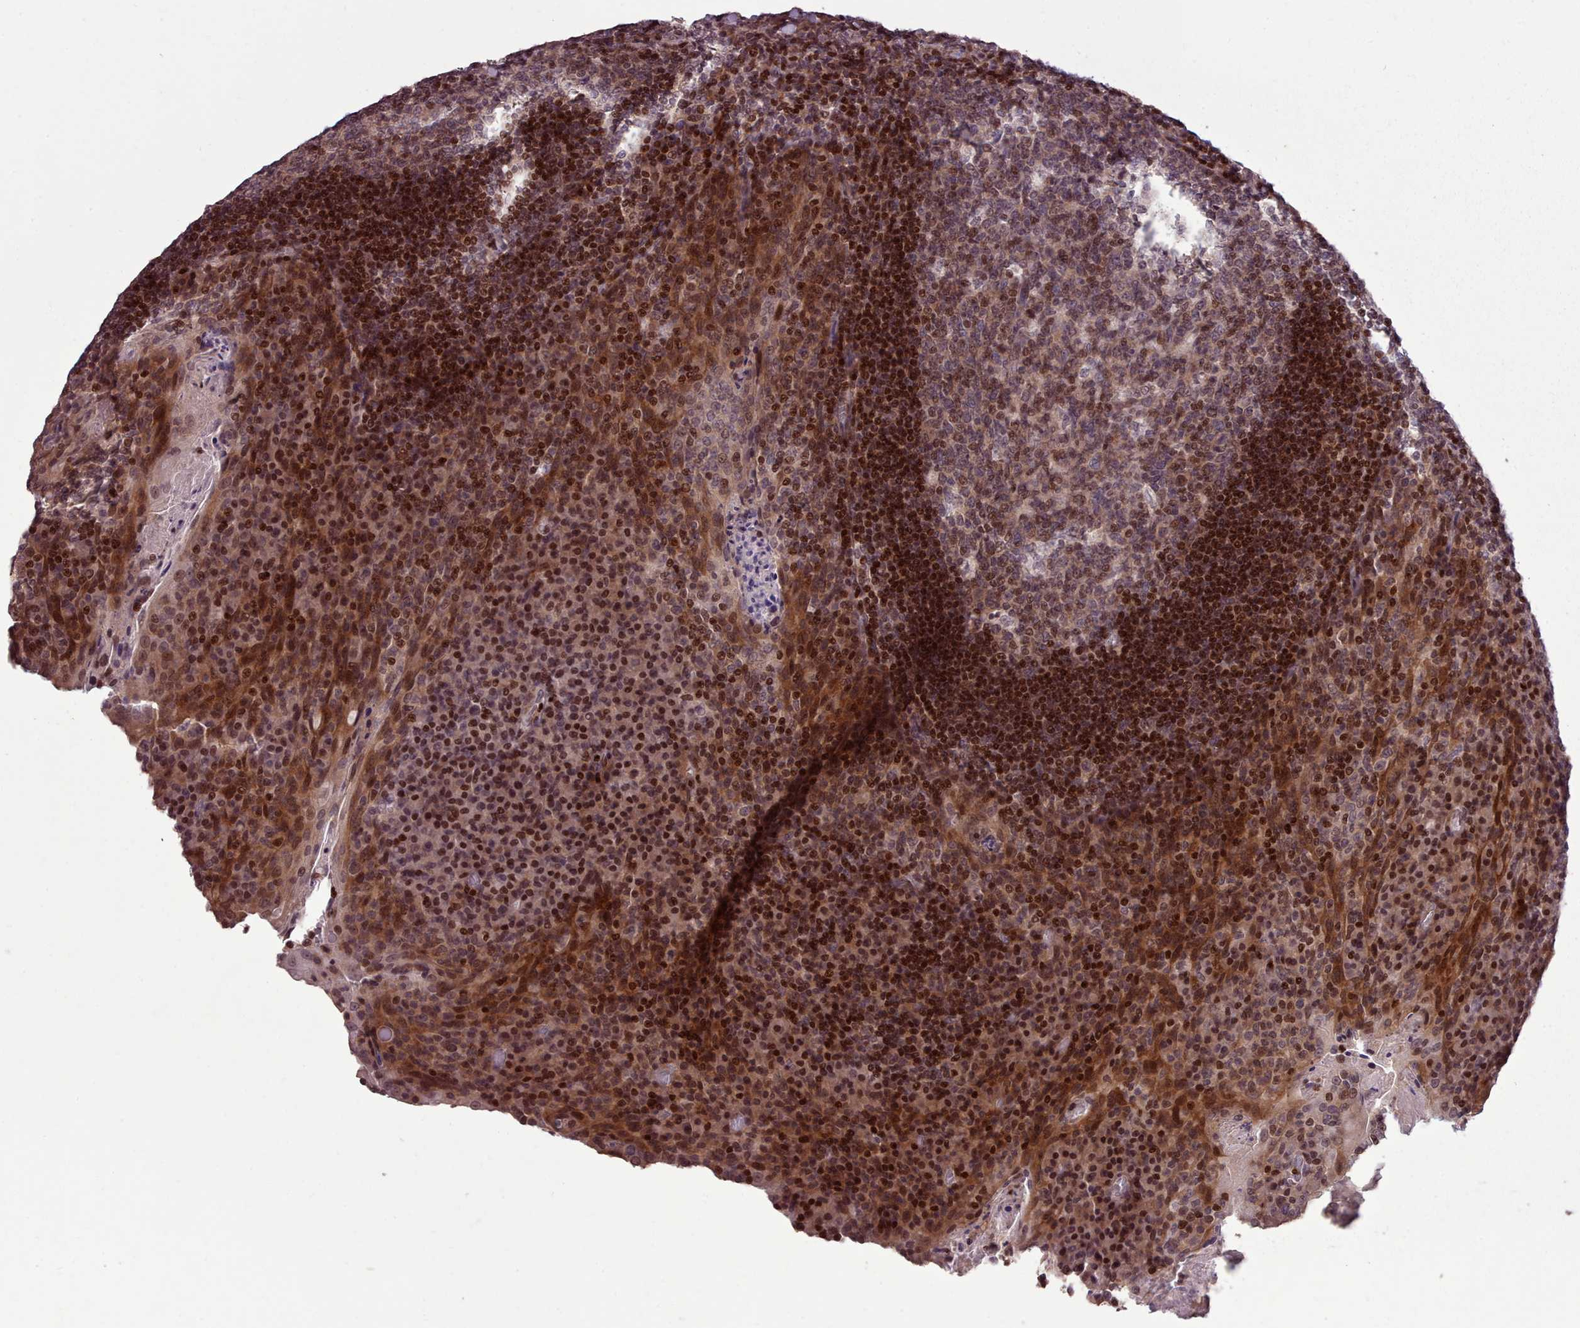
{"staining": {"intensity": "moderate", "quantity": "25%-75%", "location": "cytoplasmic/membranous,nuclear"}, "tissue": "tonsil", "cell_type": "Germinal center cells", "image_type": "normal", "snomed": [{"axis": "morphology", "description": "Normal tissue, NOS"}, {"axis": "topography", "description": "Tonsil"}], "caption": "This image demonstrates immunohistochemistry (IHC) staining of benign human tonsil, with medium moderate cytoplasmic/membranous,nuclear positivity in about 25%-75% of germinal center cells.", "gene": "ENSA", "patient": {"sex": "male", "age": 17}}